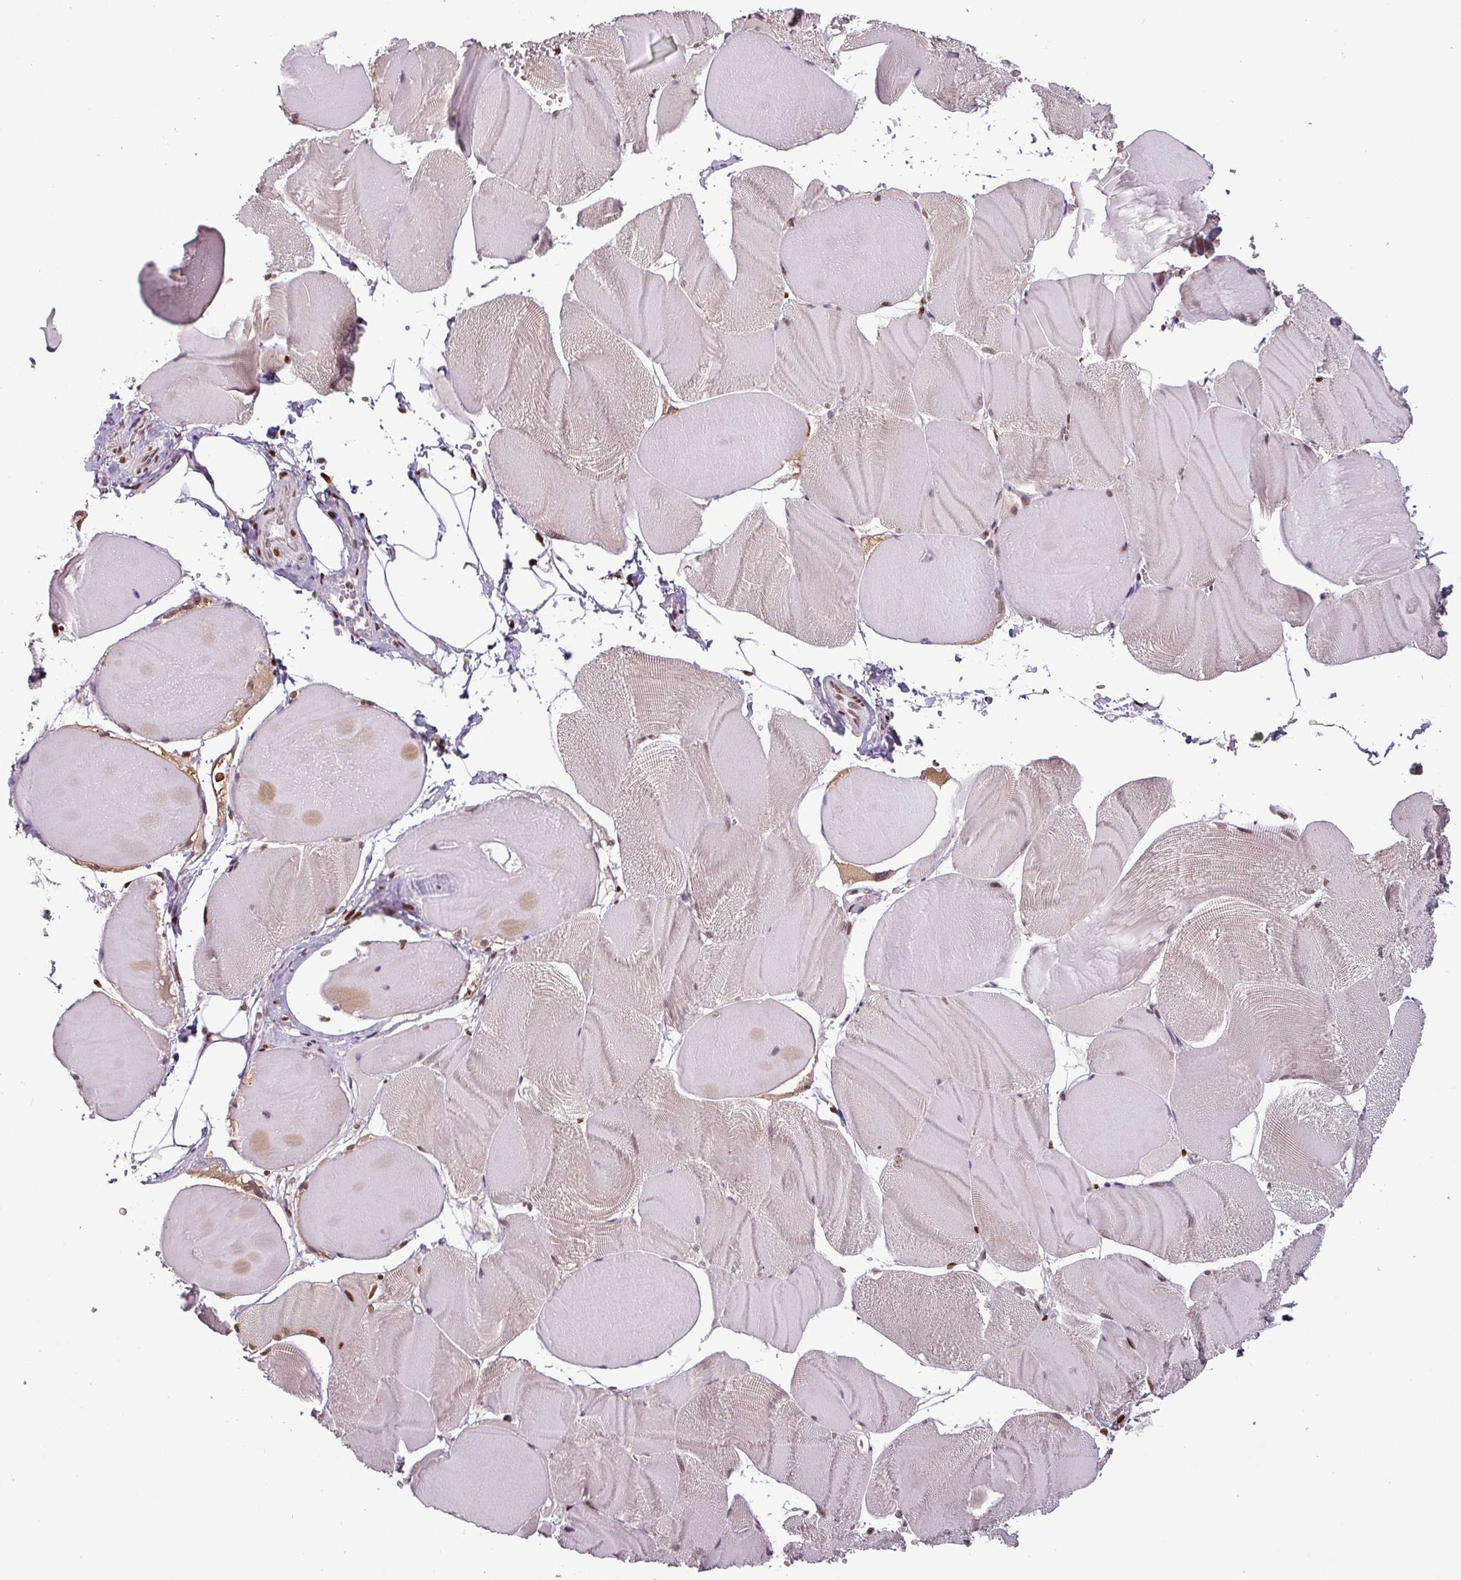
{"staining": {"intensity": "moderate", "quantity": "25%-75%", "location": "nuclear"}, "tissue": "skeletal muscle", "cell_type": "Myocytes", "image_type": "normal", "snomed": [{"axis": "morphology", "description": "Normal tissue, NOS"}, {"axis": "morphology", "description": "Basal cell carcinoma"}, {"axis": "topography", "description": "Skeletal muscle"}], "caption": "A brown stain labels moderate nuclear staining of a protein in myocytes of normal human skeletal muscle. (DAB IHC with brightfield microscopy, high magnification).", "gene": "IRF2BPL", "patient": {"sex": "female", "age": 64}}